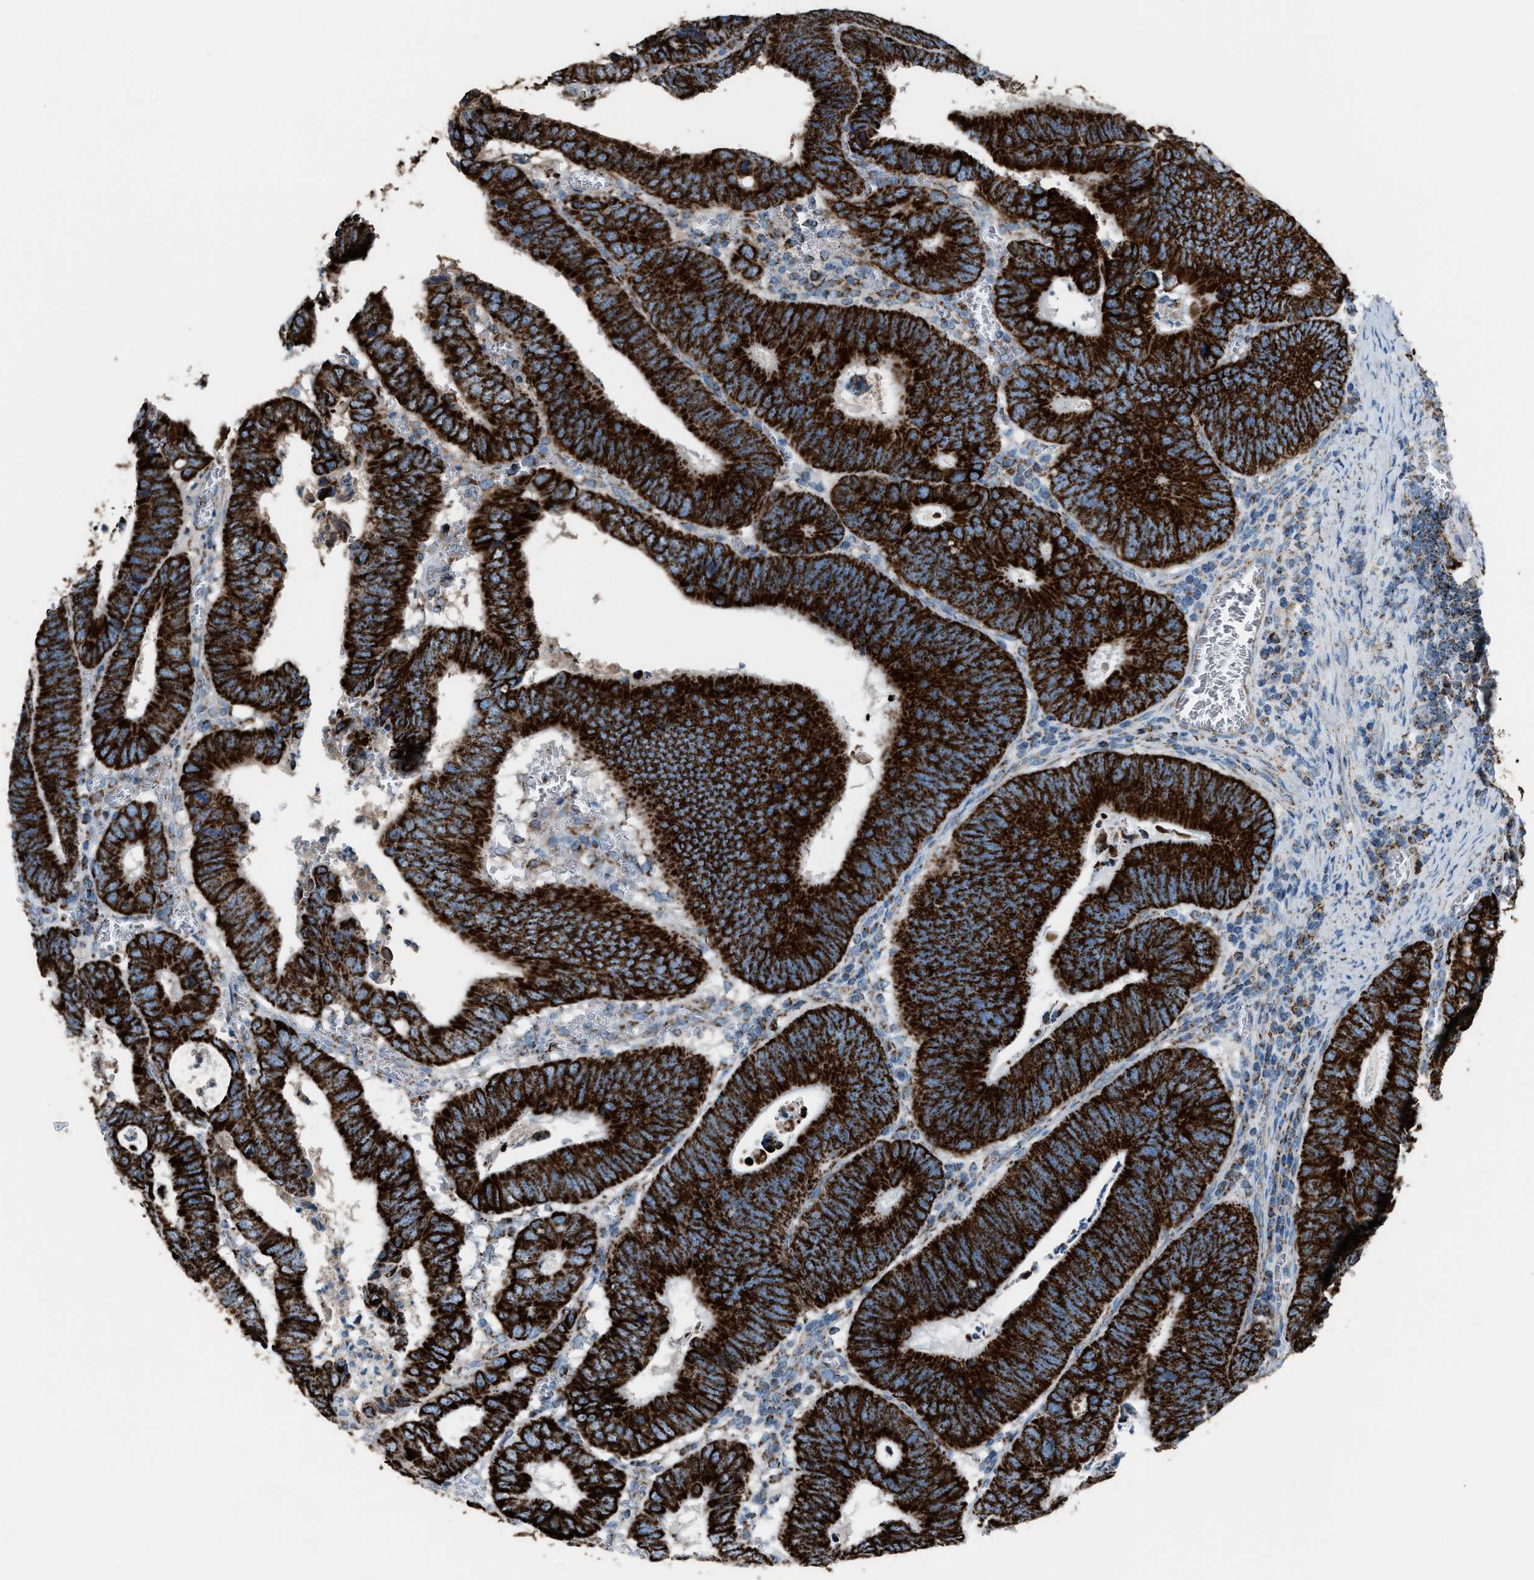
{"staining": {"intensity": "strong", "quantity": ">75%", "location": "cytoplasmic/membranous"}, "tissue": "colorectal cancer", "cell_type": "Tumor cells", "image_type": "cancer", "snomed": [{"axis": "morphology", "description": "Inflammation, NOS"}, {"axis": "morphology", "description": "Adenocarcinoma, NOS"}, {"axis": "topography", "description": "Colon"}], "caption": "Human colorectal adenocarcinoma stained for a protein (brown) exhibits strong cytoplasmic/membranous positive positivity in about >75% of tumor cells.", "gene": "MDH2", "patient": {"sex": "male", "age": 72}}